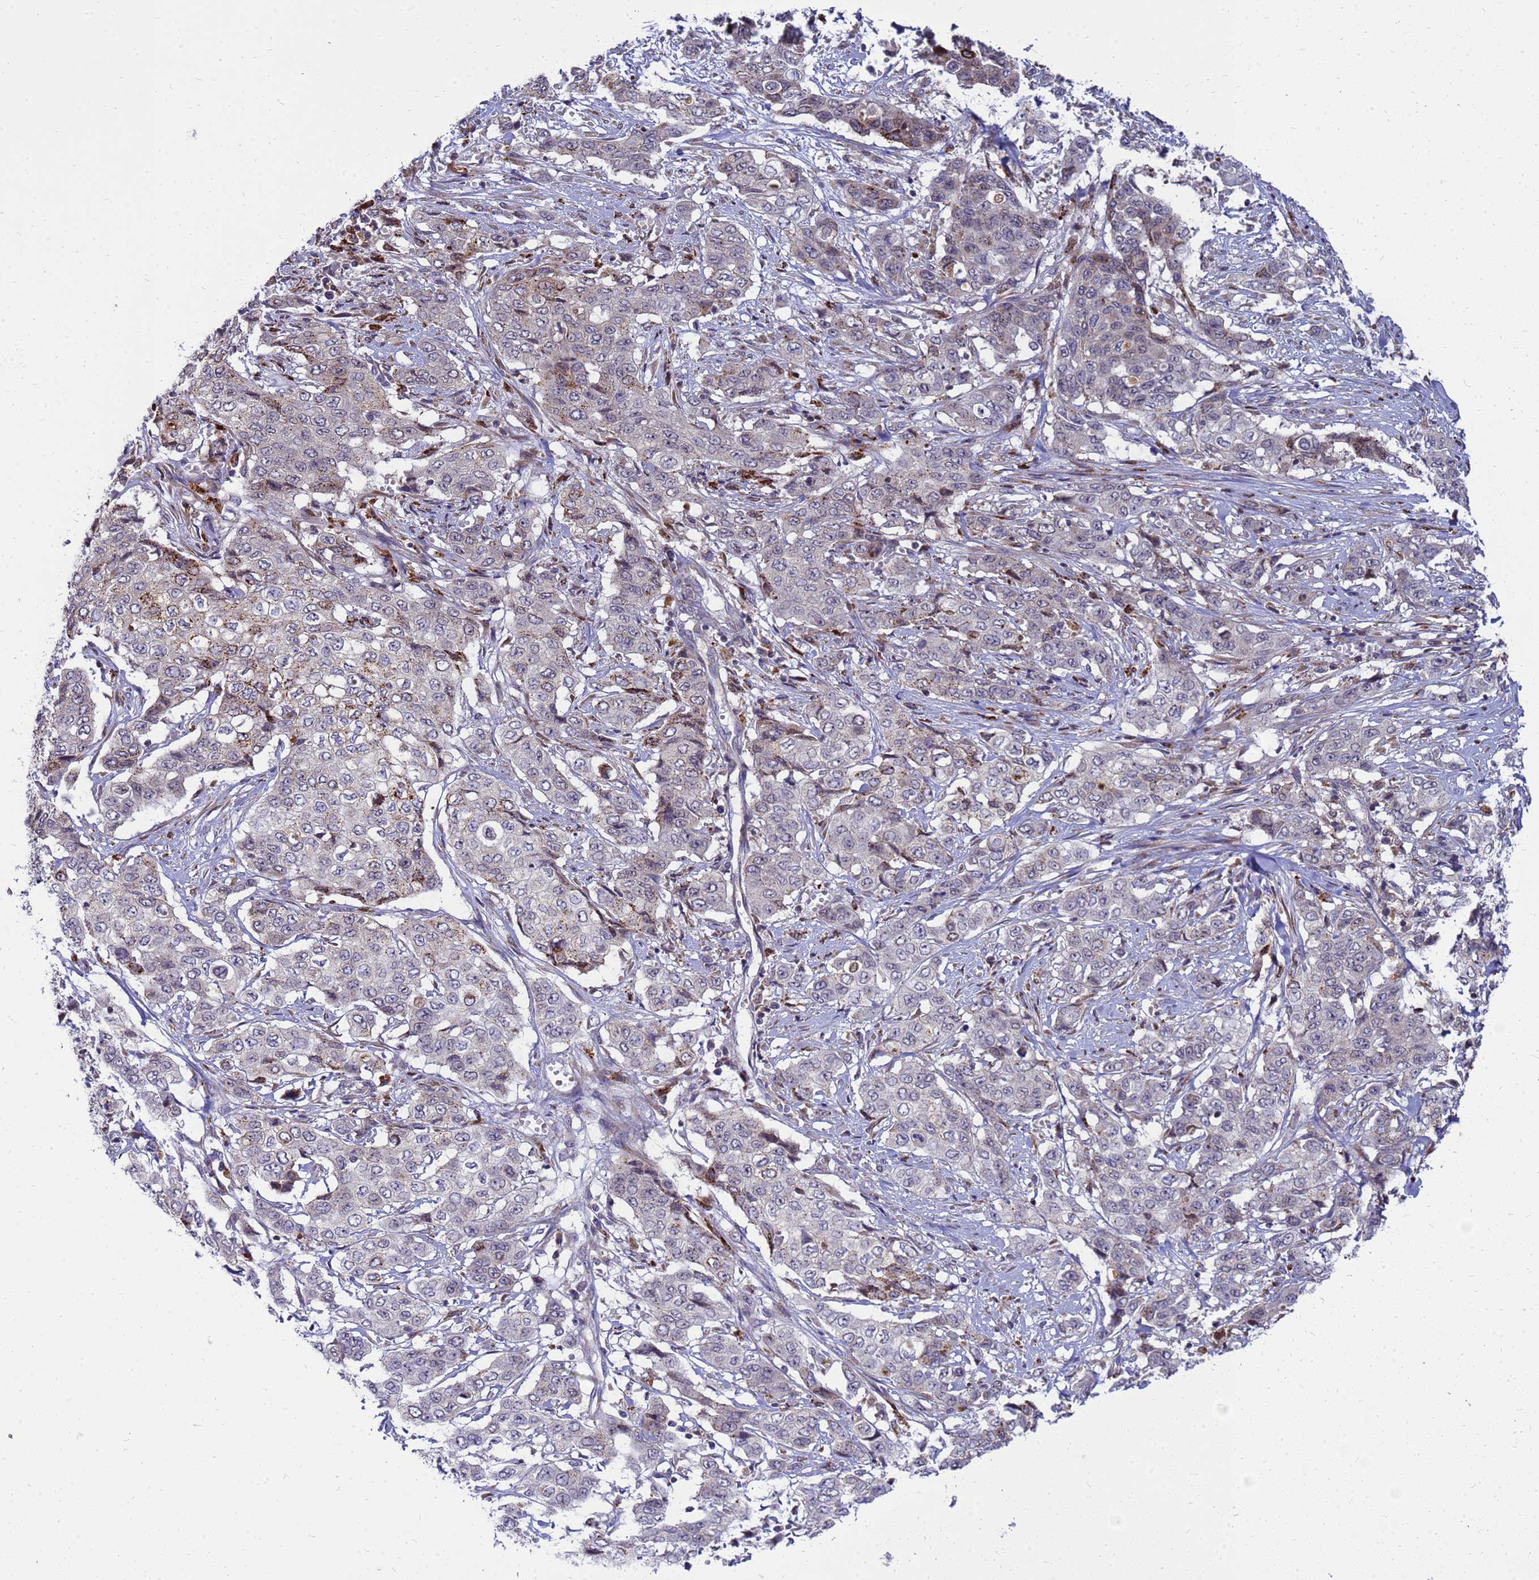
{"staining": {"intensity": "moderate", "quantity": "<25%", "location": "cytoplasmic/membranous"}, "tissue": "stomach cancer", "cell_type": "Tumor cells", "image_type": "cancer", "snomed": [{"axis": "morphology", "description": "Adenocarcinoma, NOS"}, {"axis": "topography", "description": "Stomach, upper"}], "caption": "Tumor cells reveal low levels of moderate cytoplasmic/membranous expression in approximately <25% of cells in human stomach adenocarcinoma. The staining was performed using DAB to visualize the protein expression in brown, while the nuclei were stained in blue with hematoxylin (Magnification: 20x).", "gene": "C12orf43", "patient": {"sex": "male", "age": 62}}